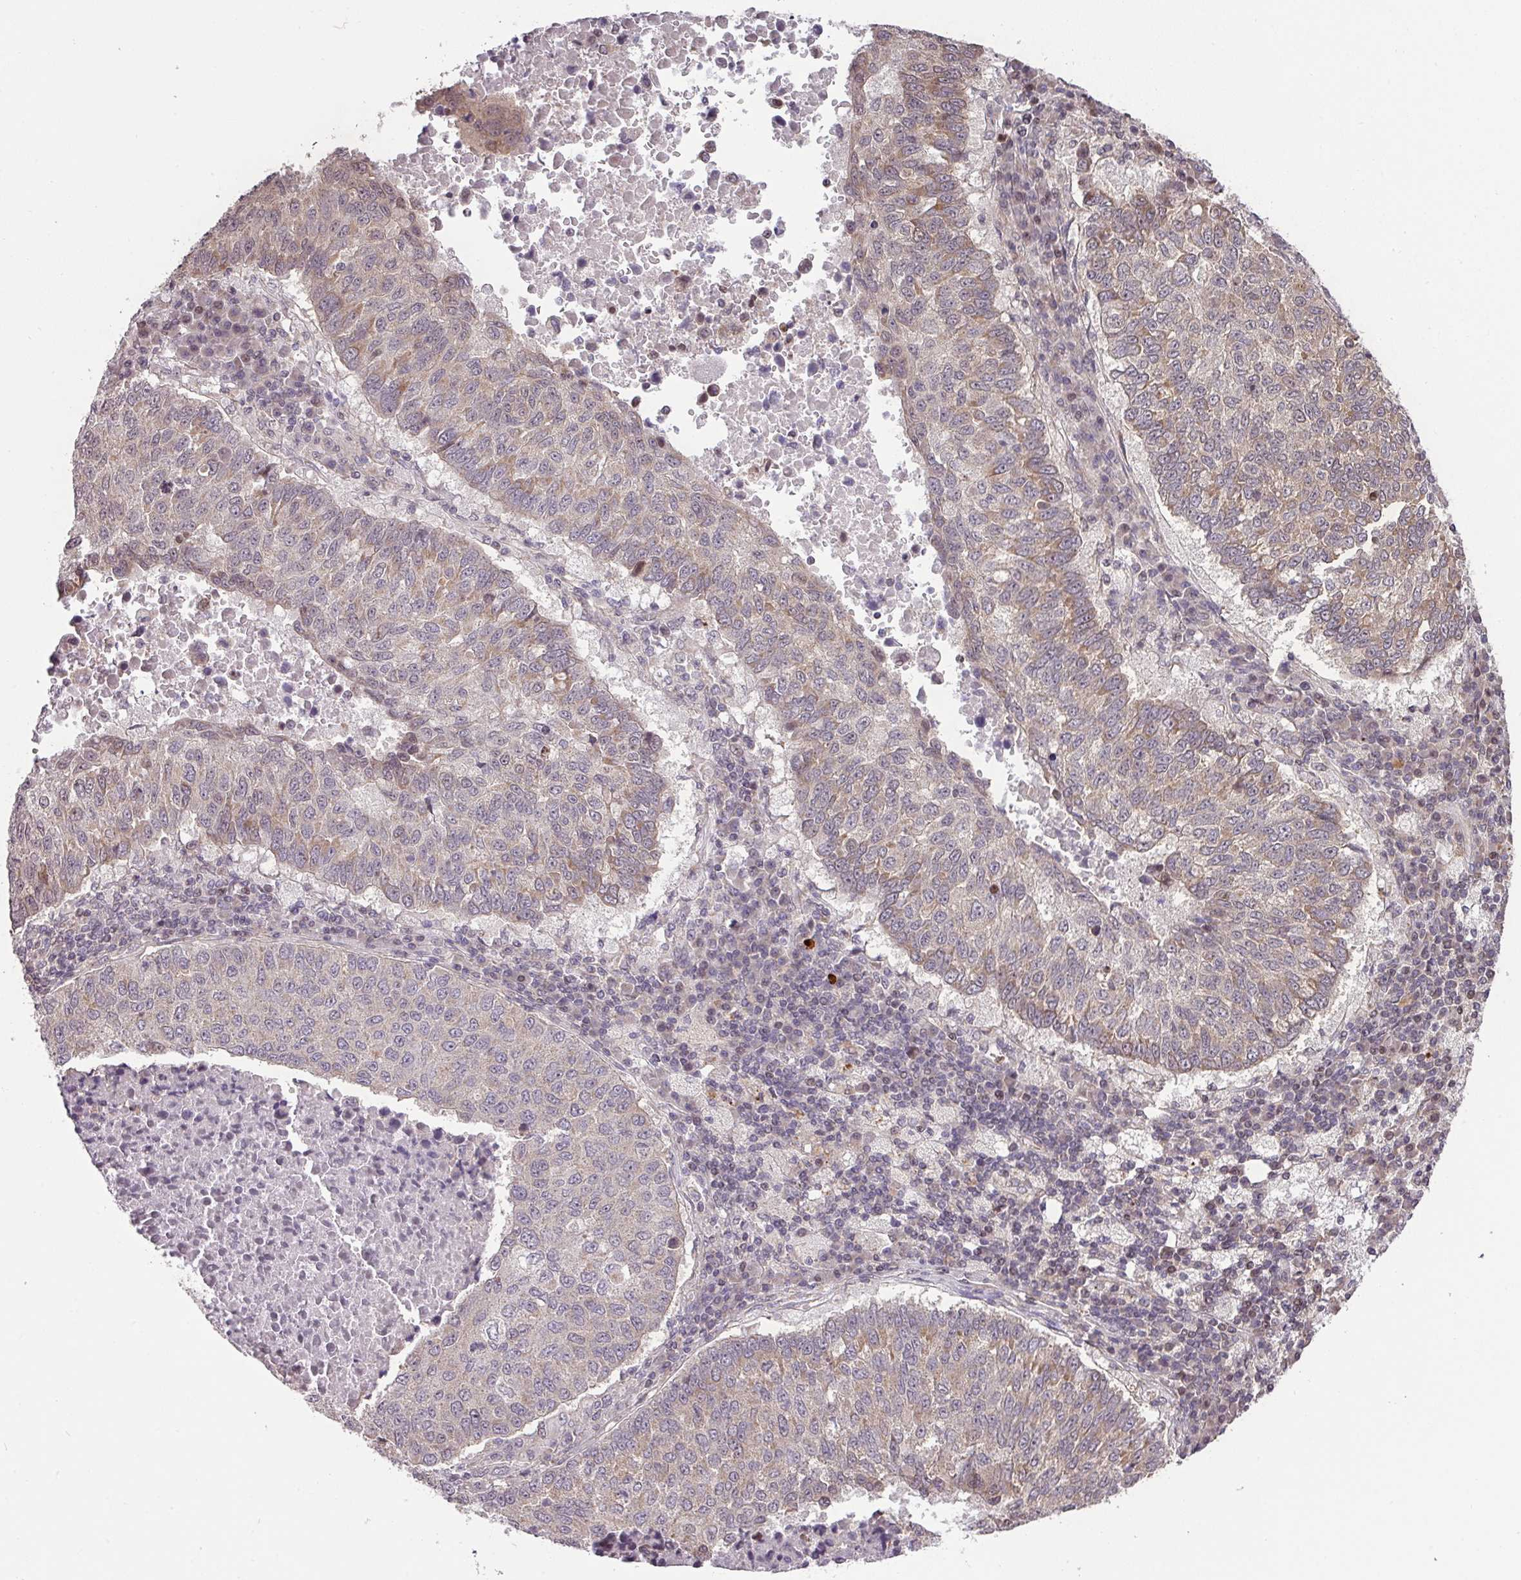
{"staining": {"intensity": "weak", "quantity": "25%-75%", "location": "cytoplasmic/membranous"}, "tissue": "lung cancer", "cell_type": "Tumor cells", "image_type": "cancer", "snomed": [{"axis": "morphology", "description": "Squamous cell carcinoma, NOS"}, {"axis": "topography", "description": "Lung"}], "caption": "Immunohistochemistry staining of squamous cell carcinoma (lung), which exhibits low levels of weak cytoplasmic/membranous expression in about 25%-75% of tumor cells indicating weak cytoplasmic/membranous protein expression. The staining was performed using DAB (brown) for protein detection and nuclei were counterstained in hematoxylin (blue).", "gene": "PLK1", "patient": {"sex": "male", "age": 73}}